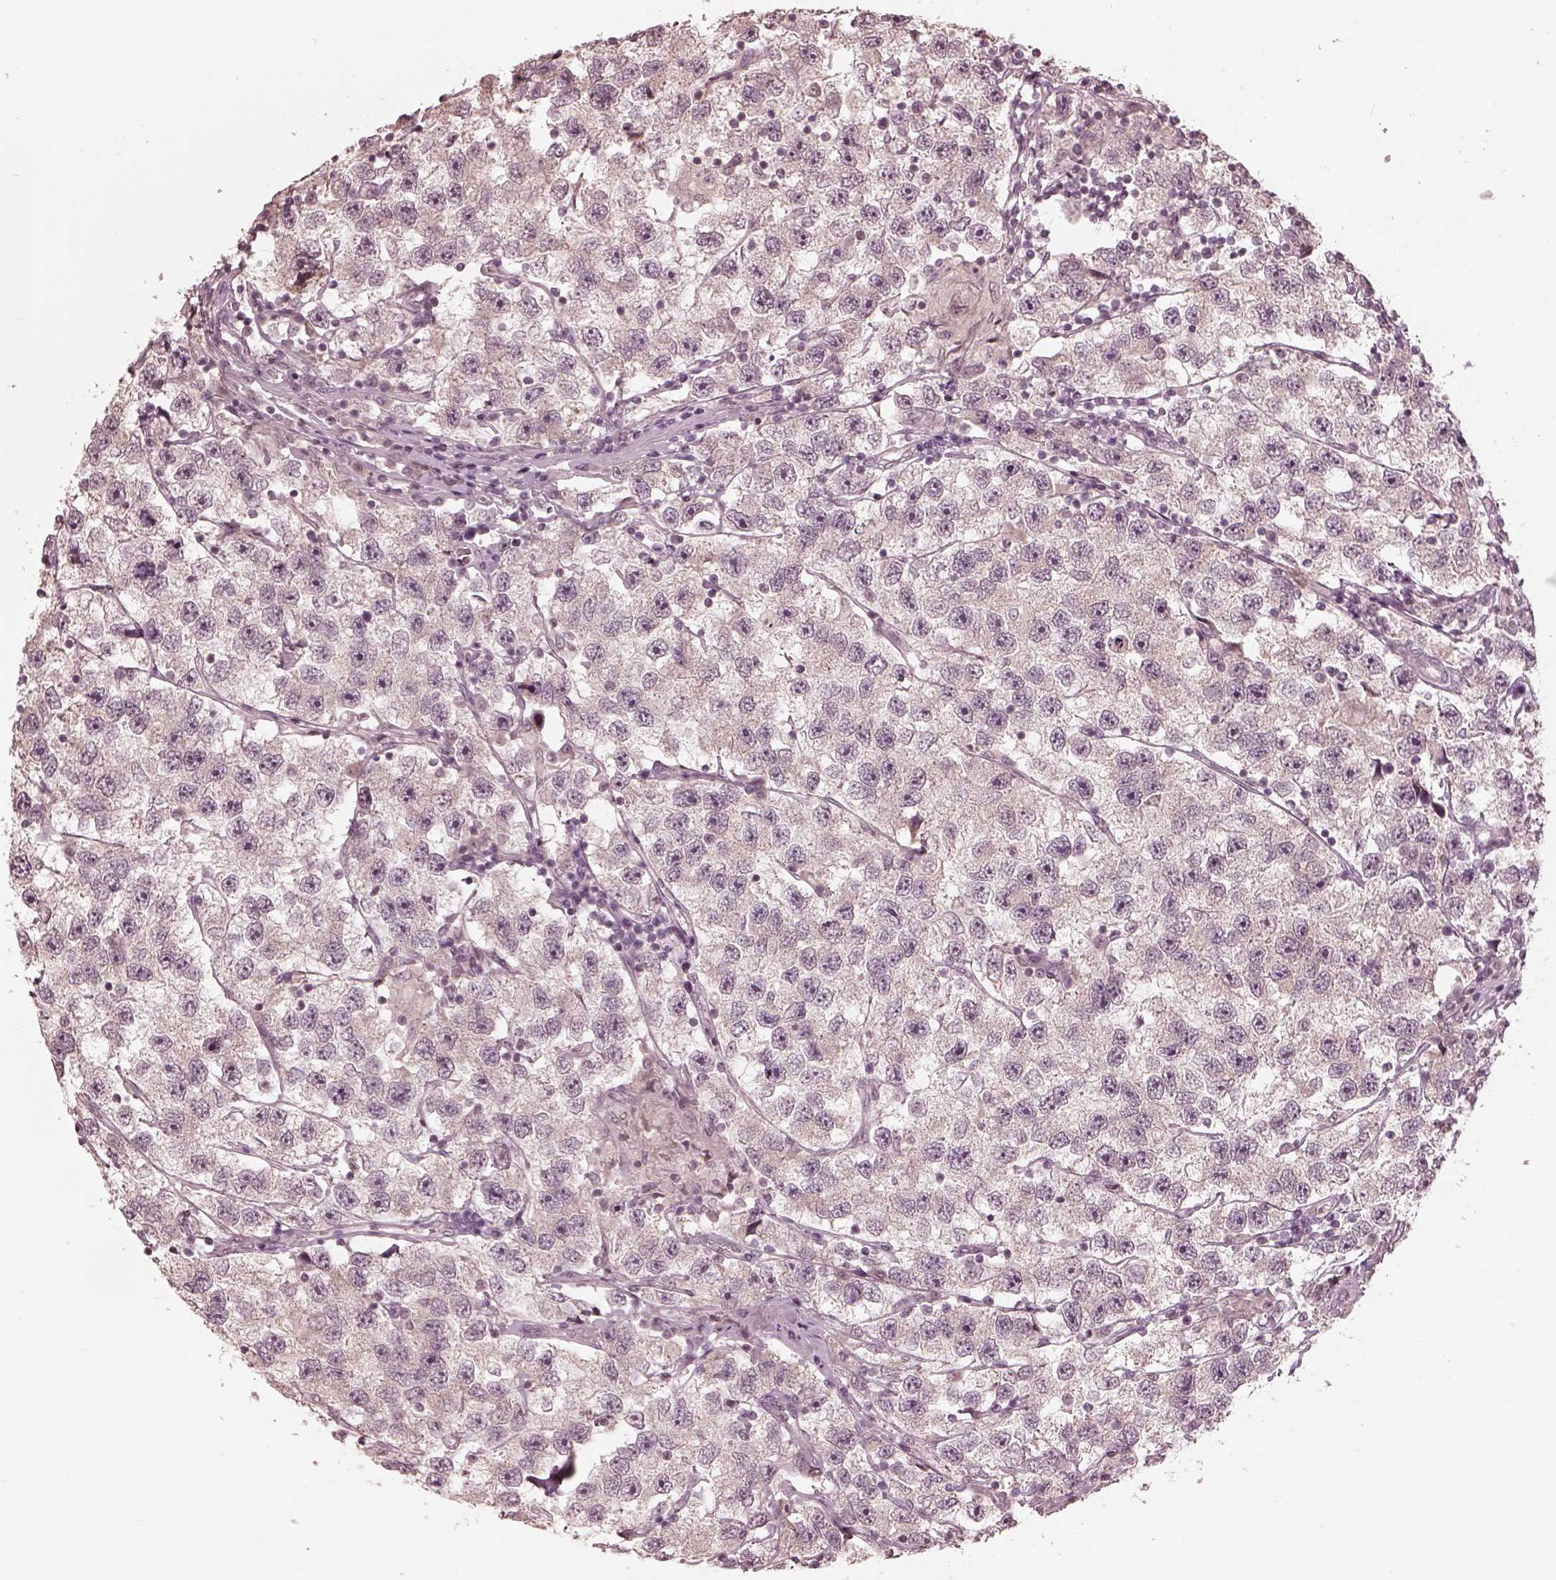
{"staining": {"intensity": "negative", "quantity": "none", "location": "none"}, "tissue": "testis cancer", "cell_type": "Tumor cells", "image_type": "cancer", "snomed": [{"axis": "morphology", "description": "Seminoma, NOS"}, {"axis": "topography", "description": "Testis"}], "caption": "There is no significant staining in tumor cells of testis seminoma.", "gene": "IQCG", "patient": {"sex": "male", "age": 26}}